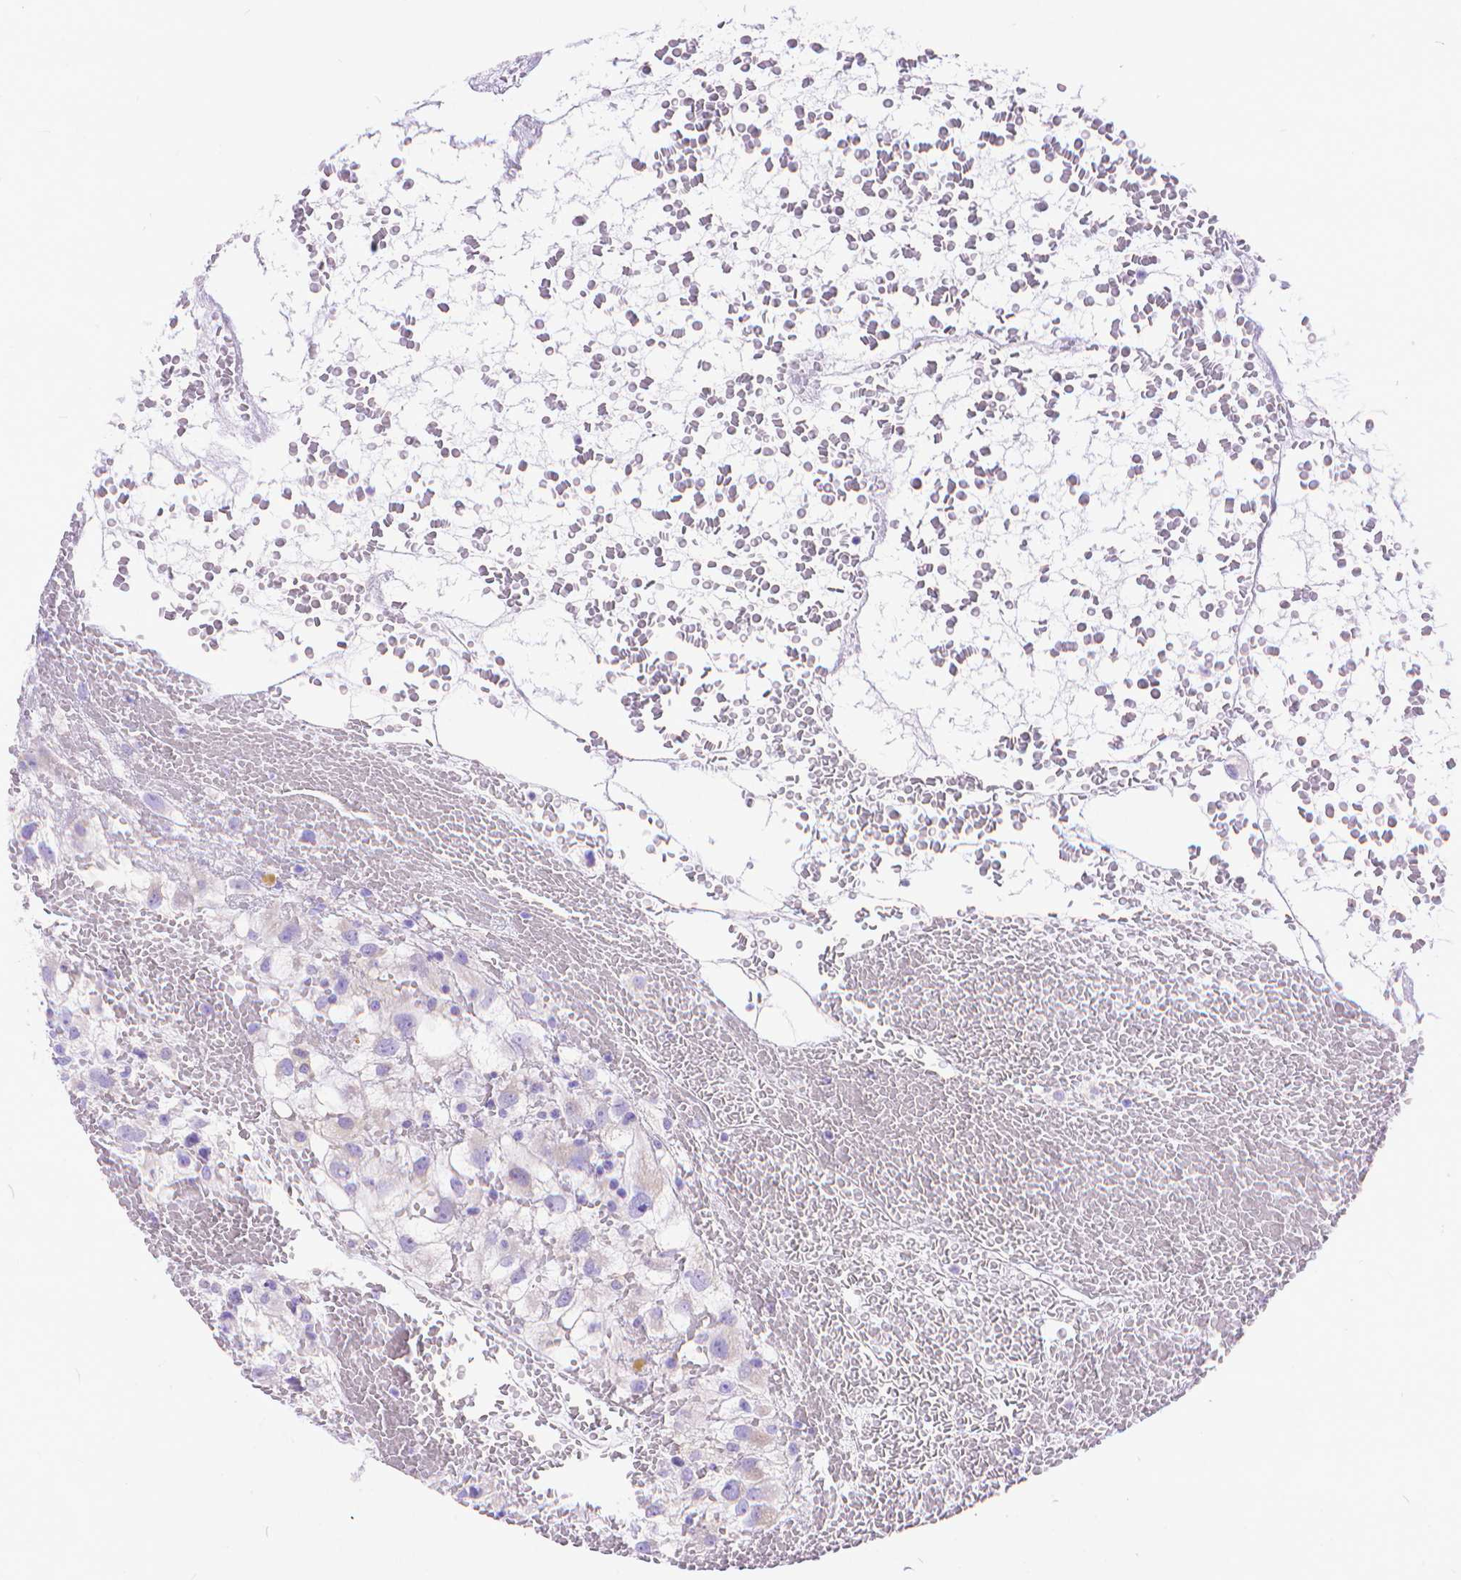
{"staining": {"intensity": "negative", "quantity": "none", "location": "none"}, "tissue": "renal cancer", "cell_type": "Tumor cells", "image_type": "cancer", "snomed": [{"axis": "morphology", "description": "Adenocarcinoma, NOS"}, {"axis": "topography", "description": "Kidney"}], "caption": "The photomicrograph demonstrates no staining of tumor cells in adenocarcinoma (renal).", "gene": "DHRS2", "patient": {"sex": "male", "age": 59}}